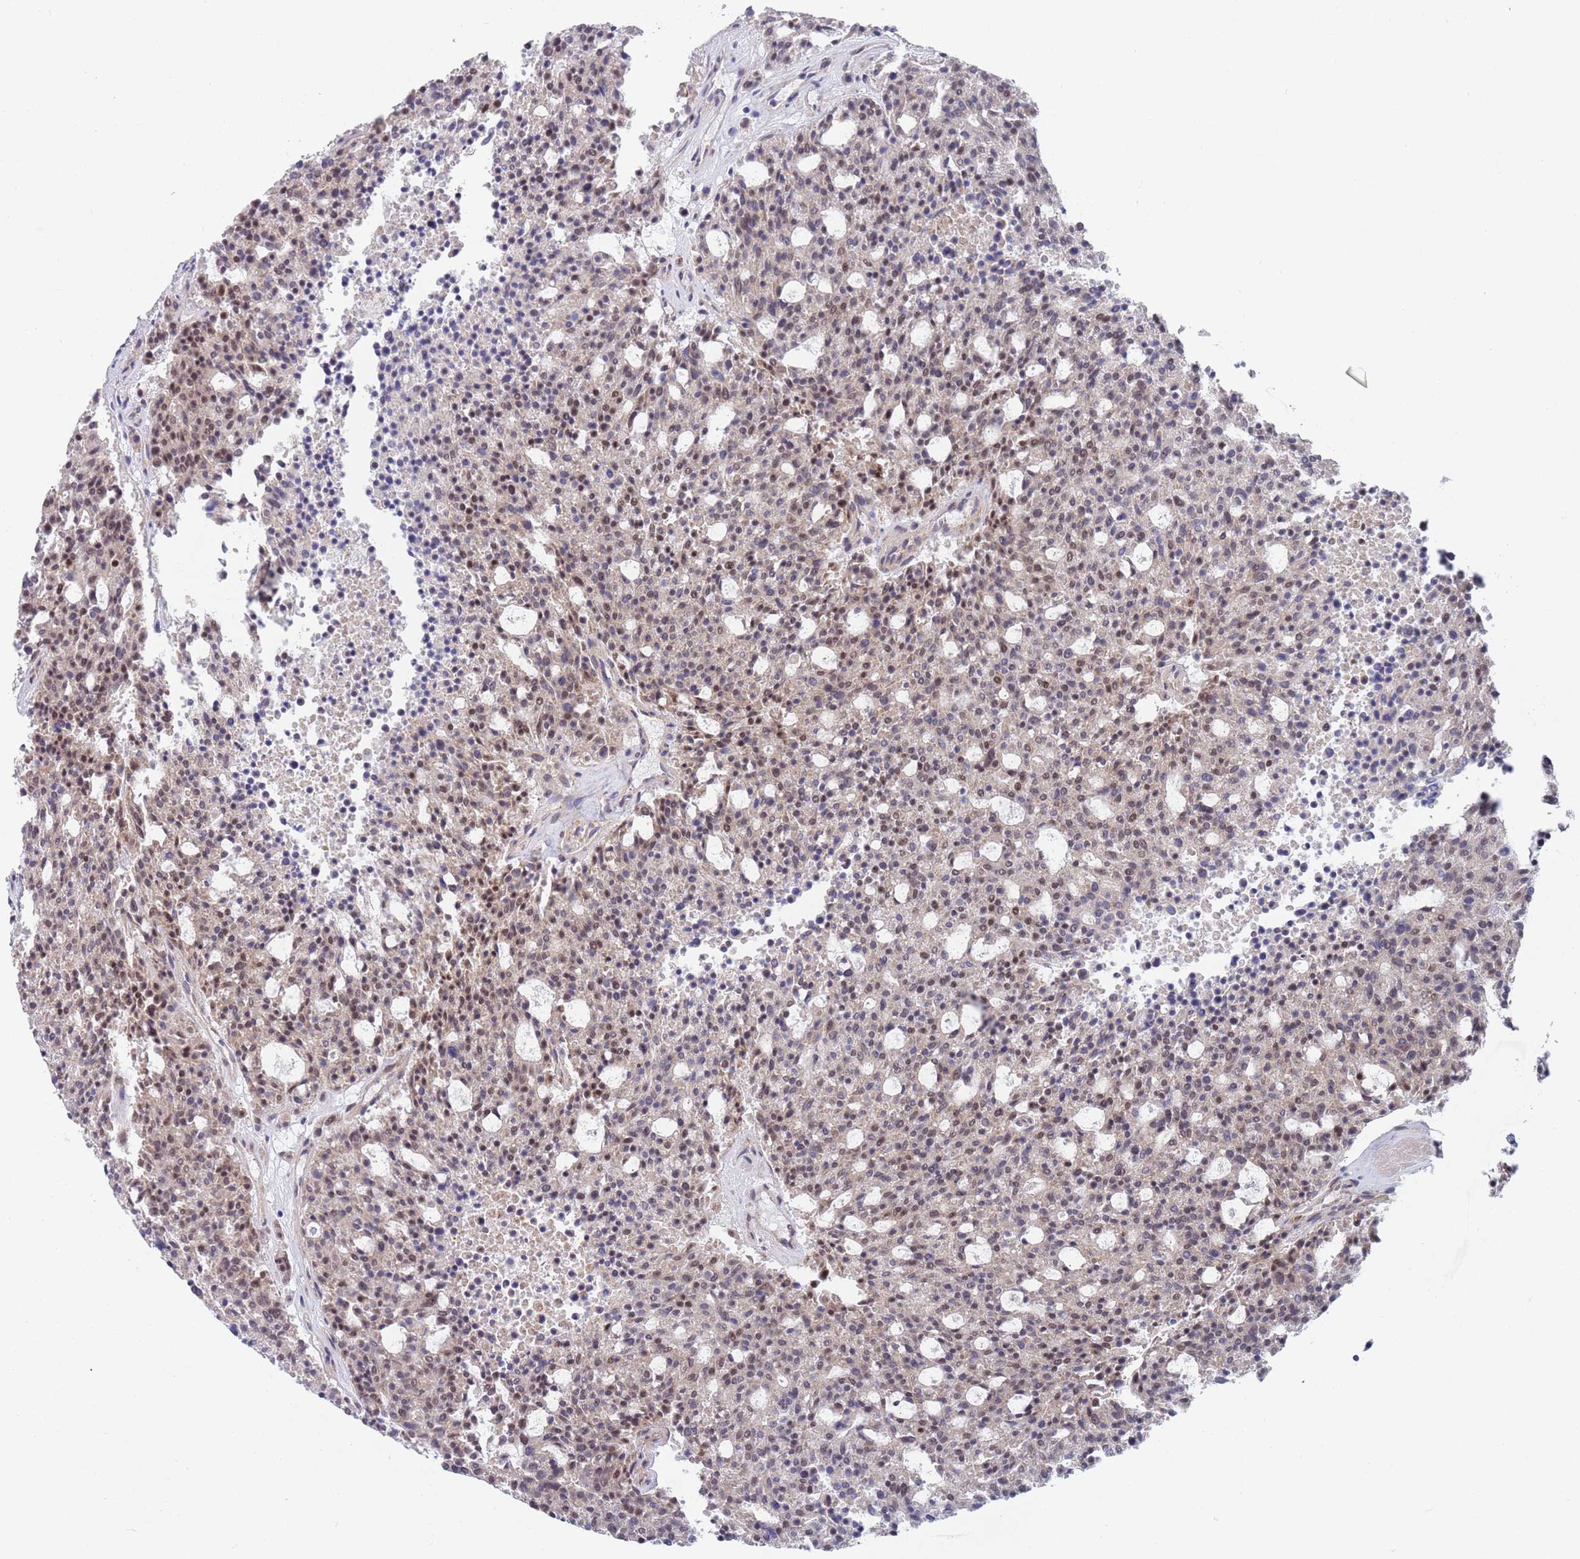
{"staining": {"intensity": "moderate", "quantity": "25%-75%", "location": "nuclear"}, "tissue": "carcinoid", "cell_type": "Tumor cells", "image_type": "cancer", "snomed": [{"axis": "morphology", "description": "Carcinoid, malignant, NOS"}, {"axis": "topography", "description": "Pancreas"}], "caption": "An IHC histopathology image of neoplastic tissue is shown. Protein staining in brown shows moderate nuclear positivity in carcinoid within tumor cells.", "gene": "PWWP3A", "patient": {"sex": "female", "age": 54}}